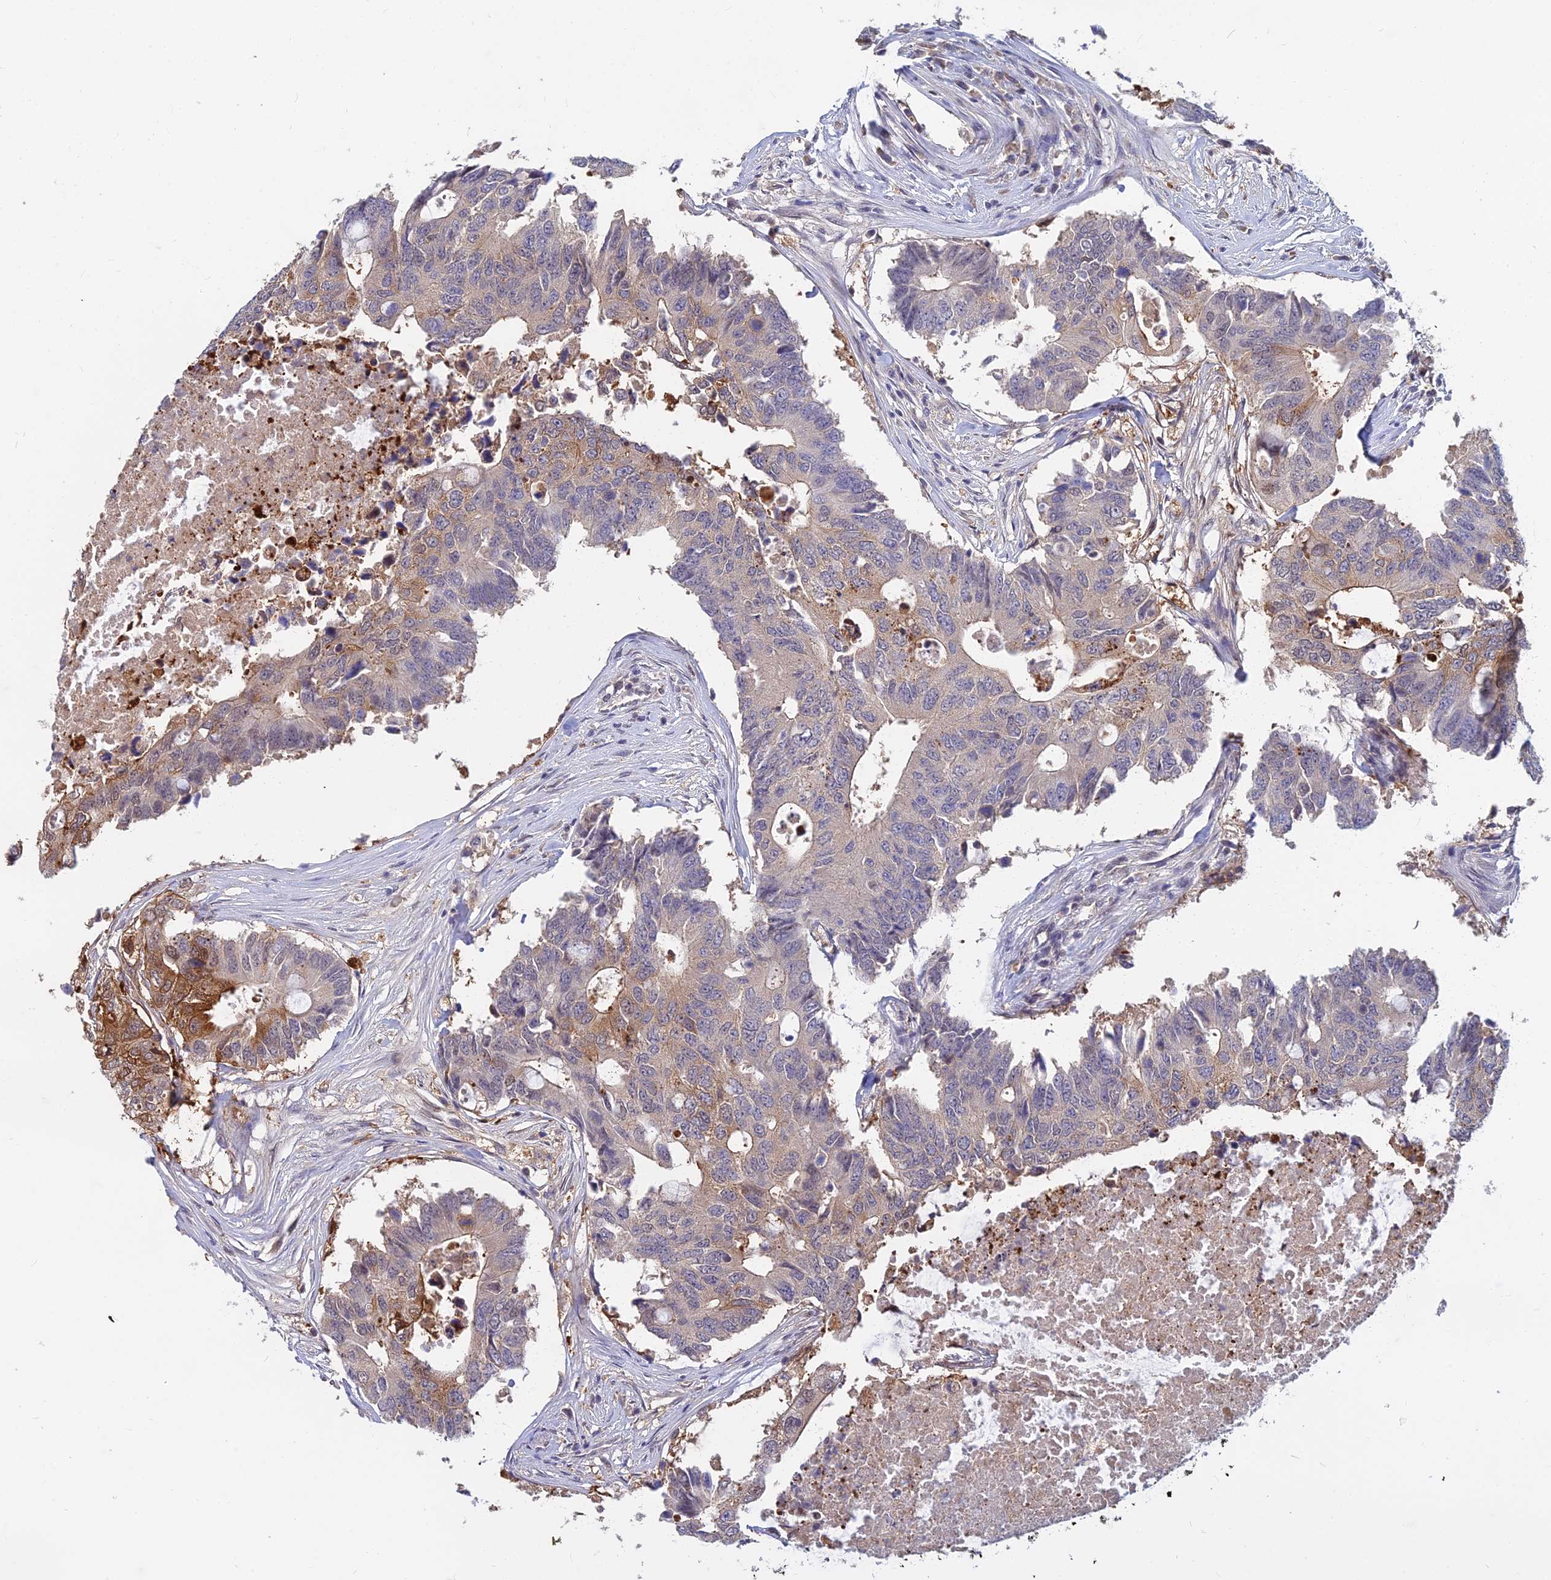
{"staining": {"intensity": "moderate", "quantity": "<25%", "location": "cytoplasmic/membranous"}, "tissue": "colorectal cancer", "cell_type": "Tumor cells", "image_type": "cancer", "snomed": [{"axis": "morphology", "description": "Adenocarcinoma, NOS"}, {"axis": "topography", "description": "Colon"}], "caption": "DAB immunohistochemical staining of human colorectal adenocarcinoma demonstrates moderate cytoplasmic/membranous protein expression in about <25% of tumor cells.", "gene": "B3GALT4", "patient": {"sex": "male", "age": 71}}